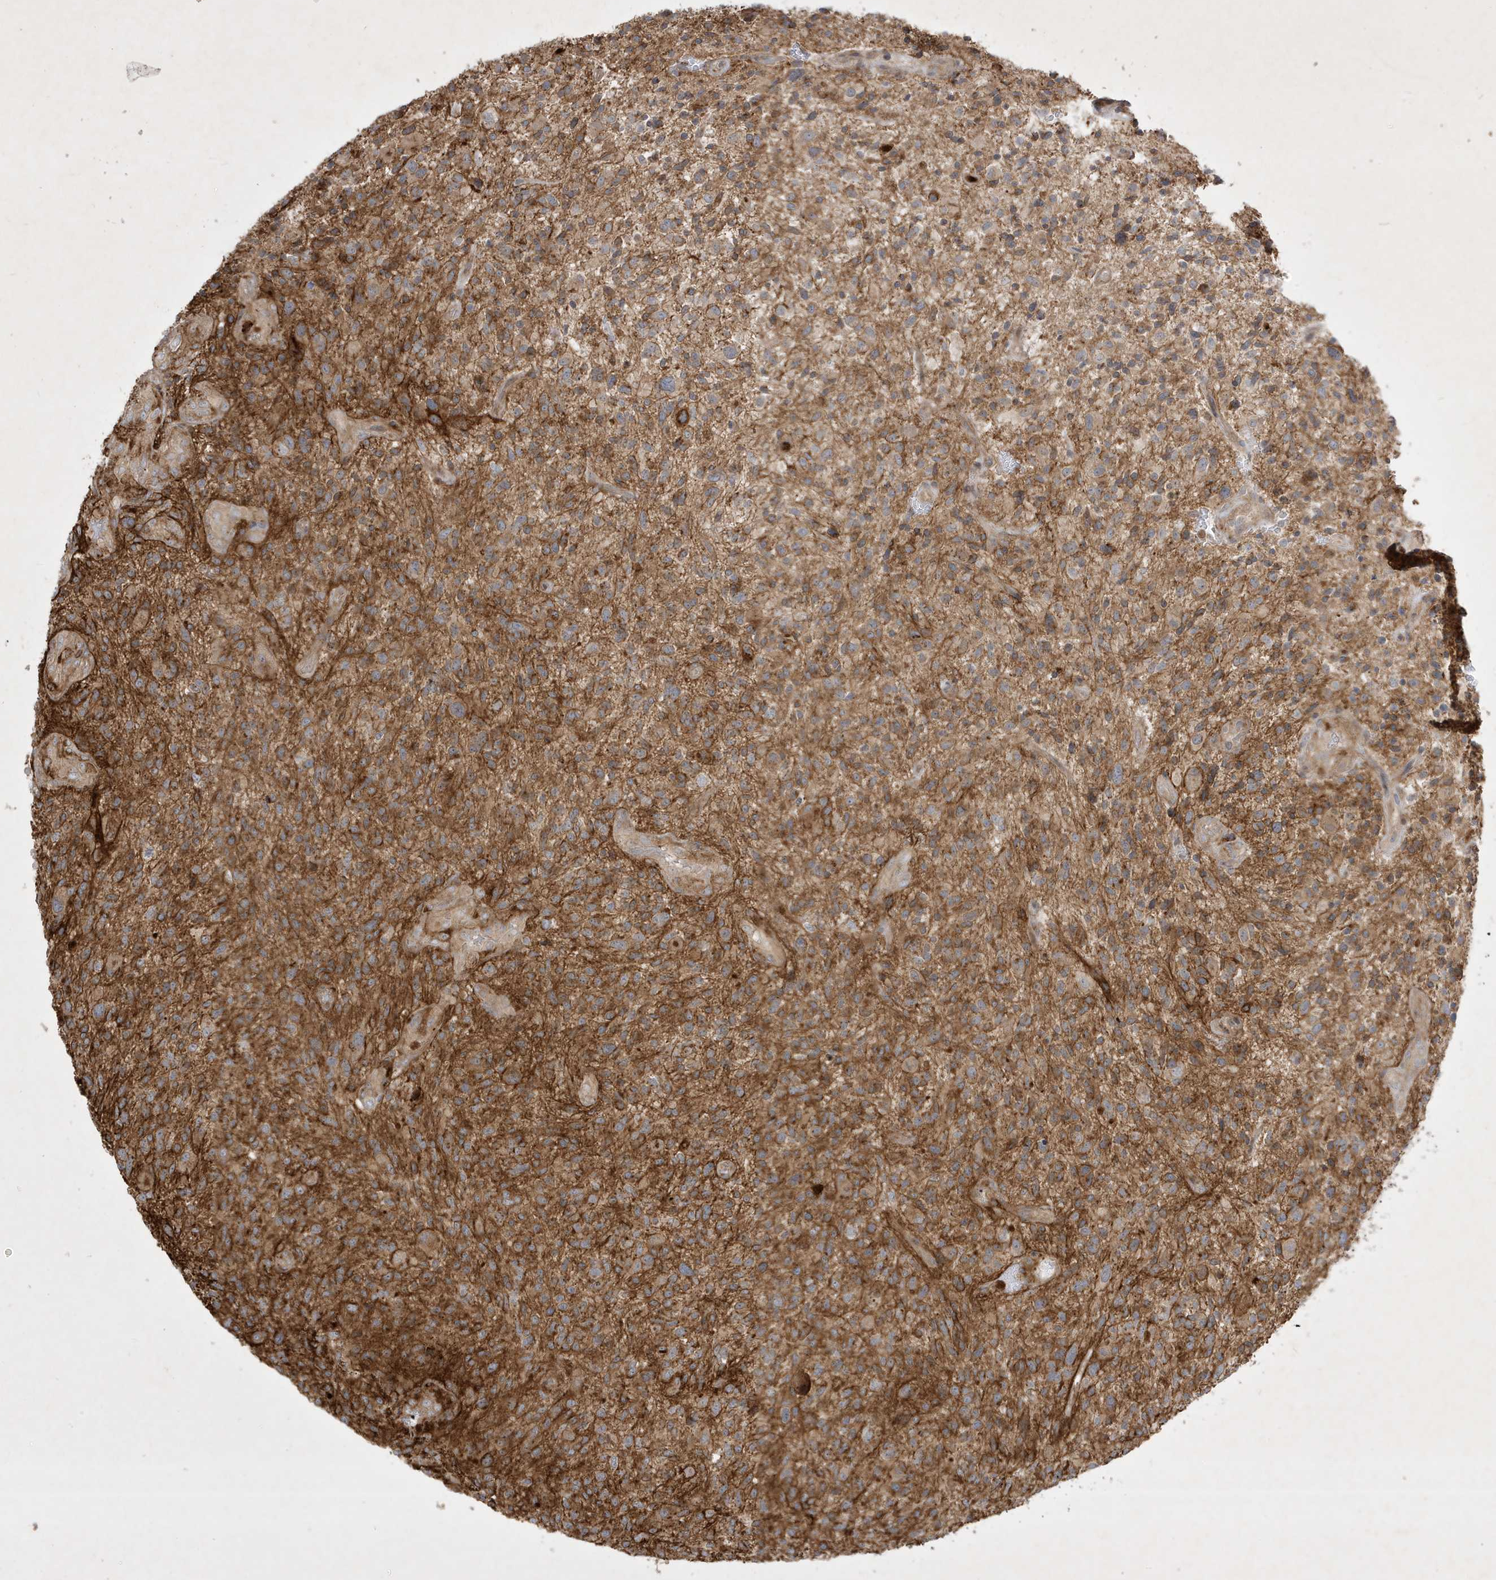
{"staining": {"intensity": "moderate", "quantity": ">75%", "location": "cytoplasmic/membranous"}, "tissue": "glioma", "cell_type": "Tumor cells", "image_type": "cancer", "snomed": [{"axis": "morphology", "description": "Glioma, malignant, High grade"}, {"axis": "topography", "description": "Brain"}], "caption": "High-magnification brightfield microscopy of glioma stained with DAB (3,3'-diaminobenzidine) (brown) and counterstained with hematoxylin (blue). tumor cells exhibit moderate cytoplasmic/membranous positivity is seen in approximately>75% of cells. (brown staining indicates protein expression, while blue staining denotes nuclei).", "gene": "IFT57", "patient": {"sex": "male", "age": 47}}